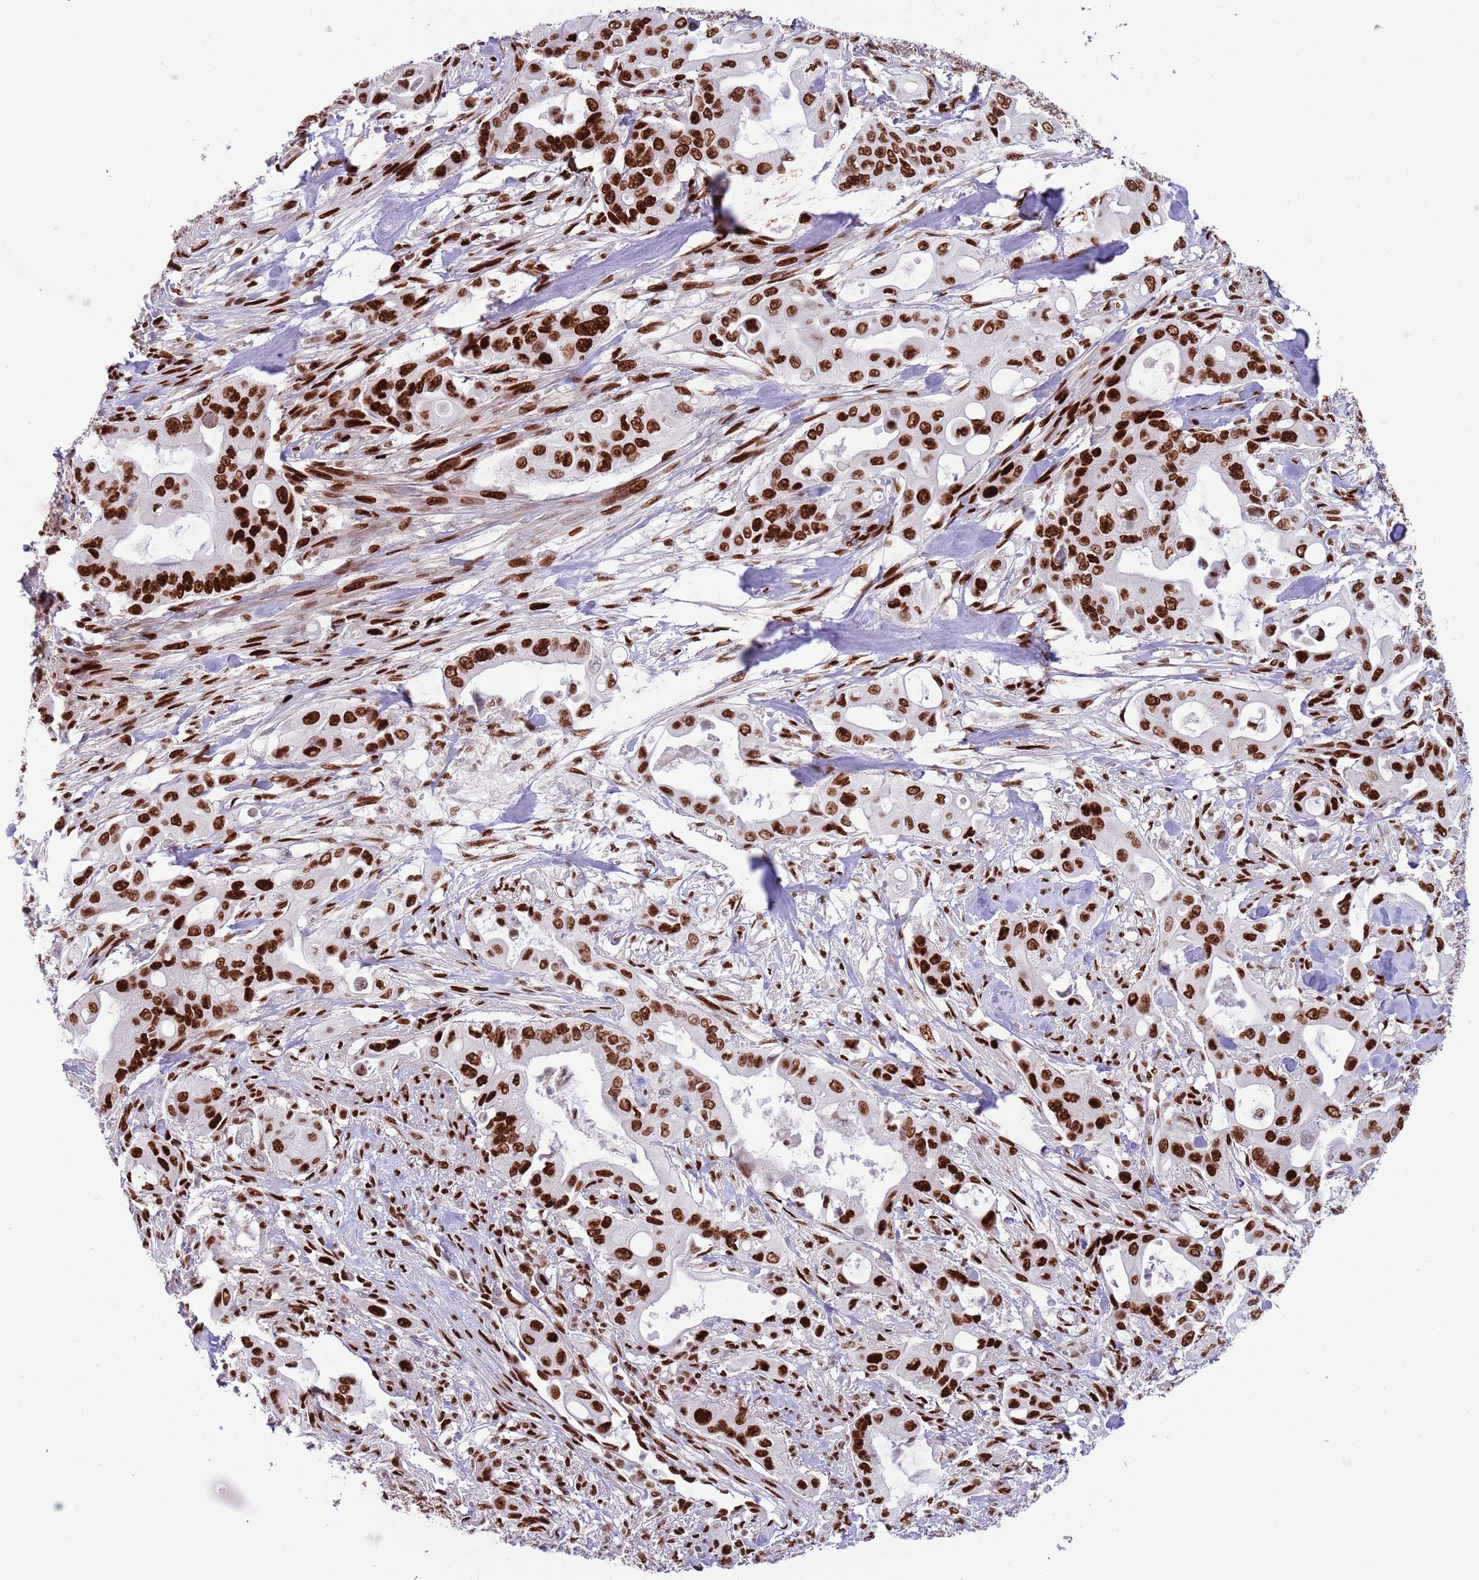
{"staining": {"intensity": "strong", "quantity": ">75%", "location": "nuclear"}, "tissue": "pancreatic cancer", "cell_type": "Tumor cells", "image_type": "cancer", "snomed": [{"axis": "morphology", "description": "Adenocarcinoma, NOS"}, {"axis": "topography", "description": "Pancreas"}], "caption": "Adenocarcinoma (pancreatic) tissue reveals strong nuclear positivity in about >75% of tumor cells", "gene": "MFSD10", "patient": {"sex": "male", "age": 57}}